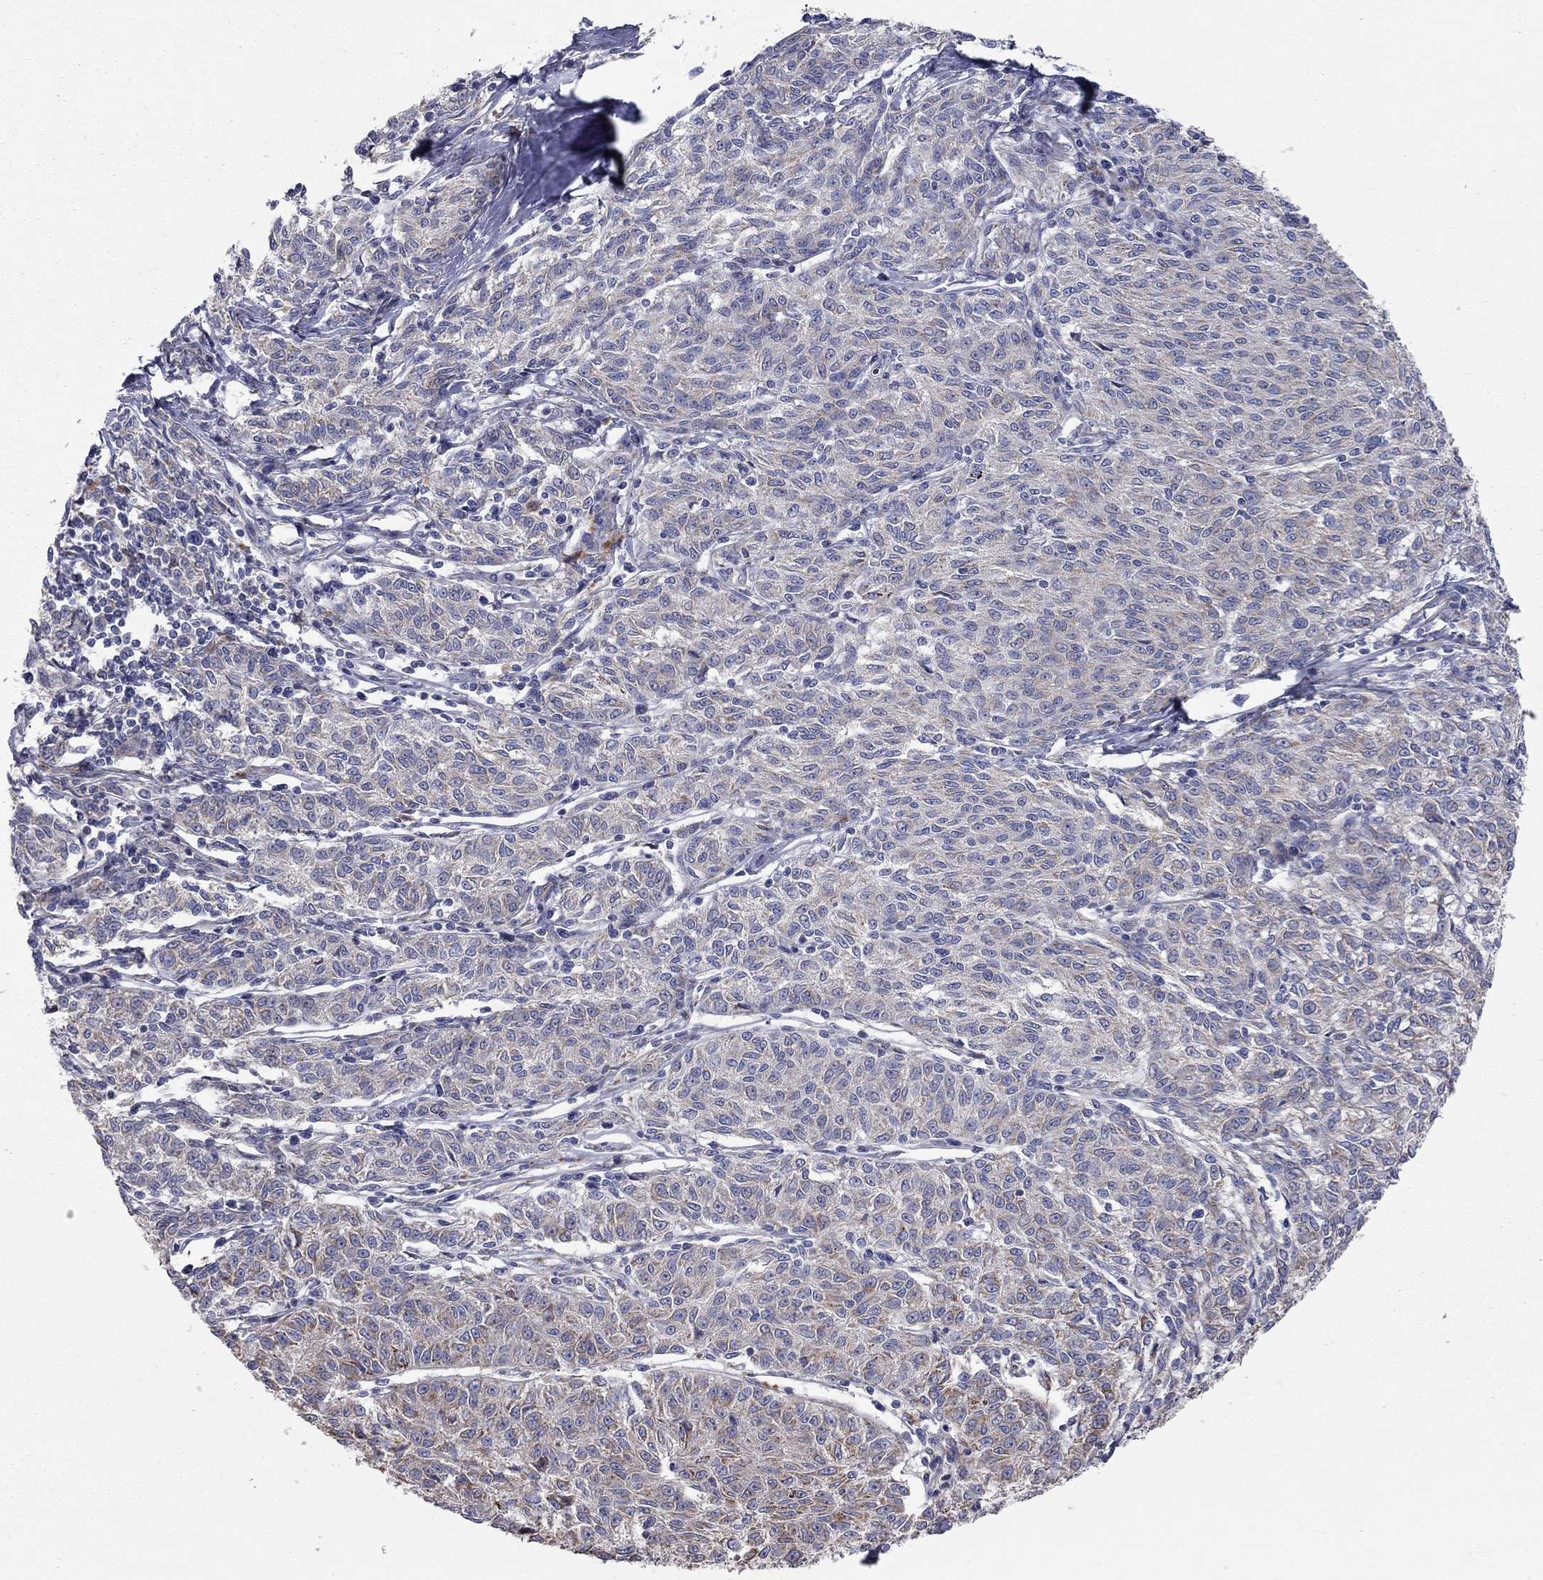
{"staining": {"intensity": "moderate", "quantity": "25%-75%", "location": "cytoplasmic/membranous"}, "tissue": "melanoma", "cell_type": "Tumor cells", "image_type": "cancer", "snomed": [{"axis": "morphology", "description": "Malignant melanoma, NOS"}, {"axis": "topography", "description": "Skin"}], "caption": "Protein expression analysis of melanoma shows moderate cytoplasmic/membranous staining in approximately 25%-75% of tumor cells. Using DAB (brown) and hematoxylin (blue) stains, captured at high magnification using brightfield microscopy.", "gene": "KANSL1L", "patient": {"sex": "female", "age": 72}}